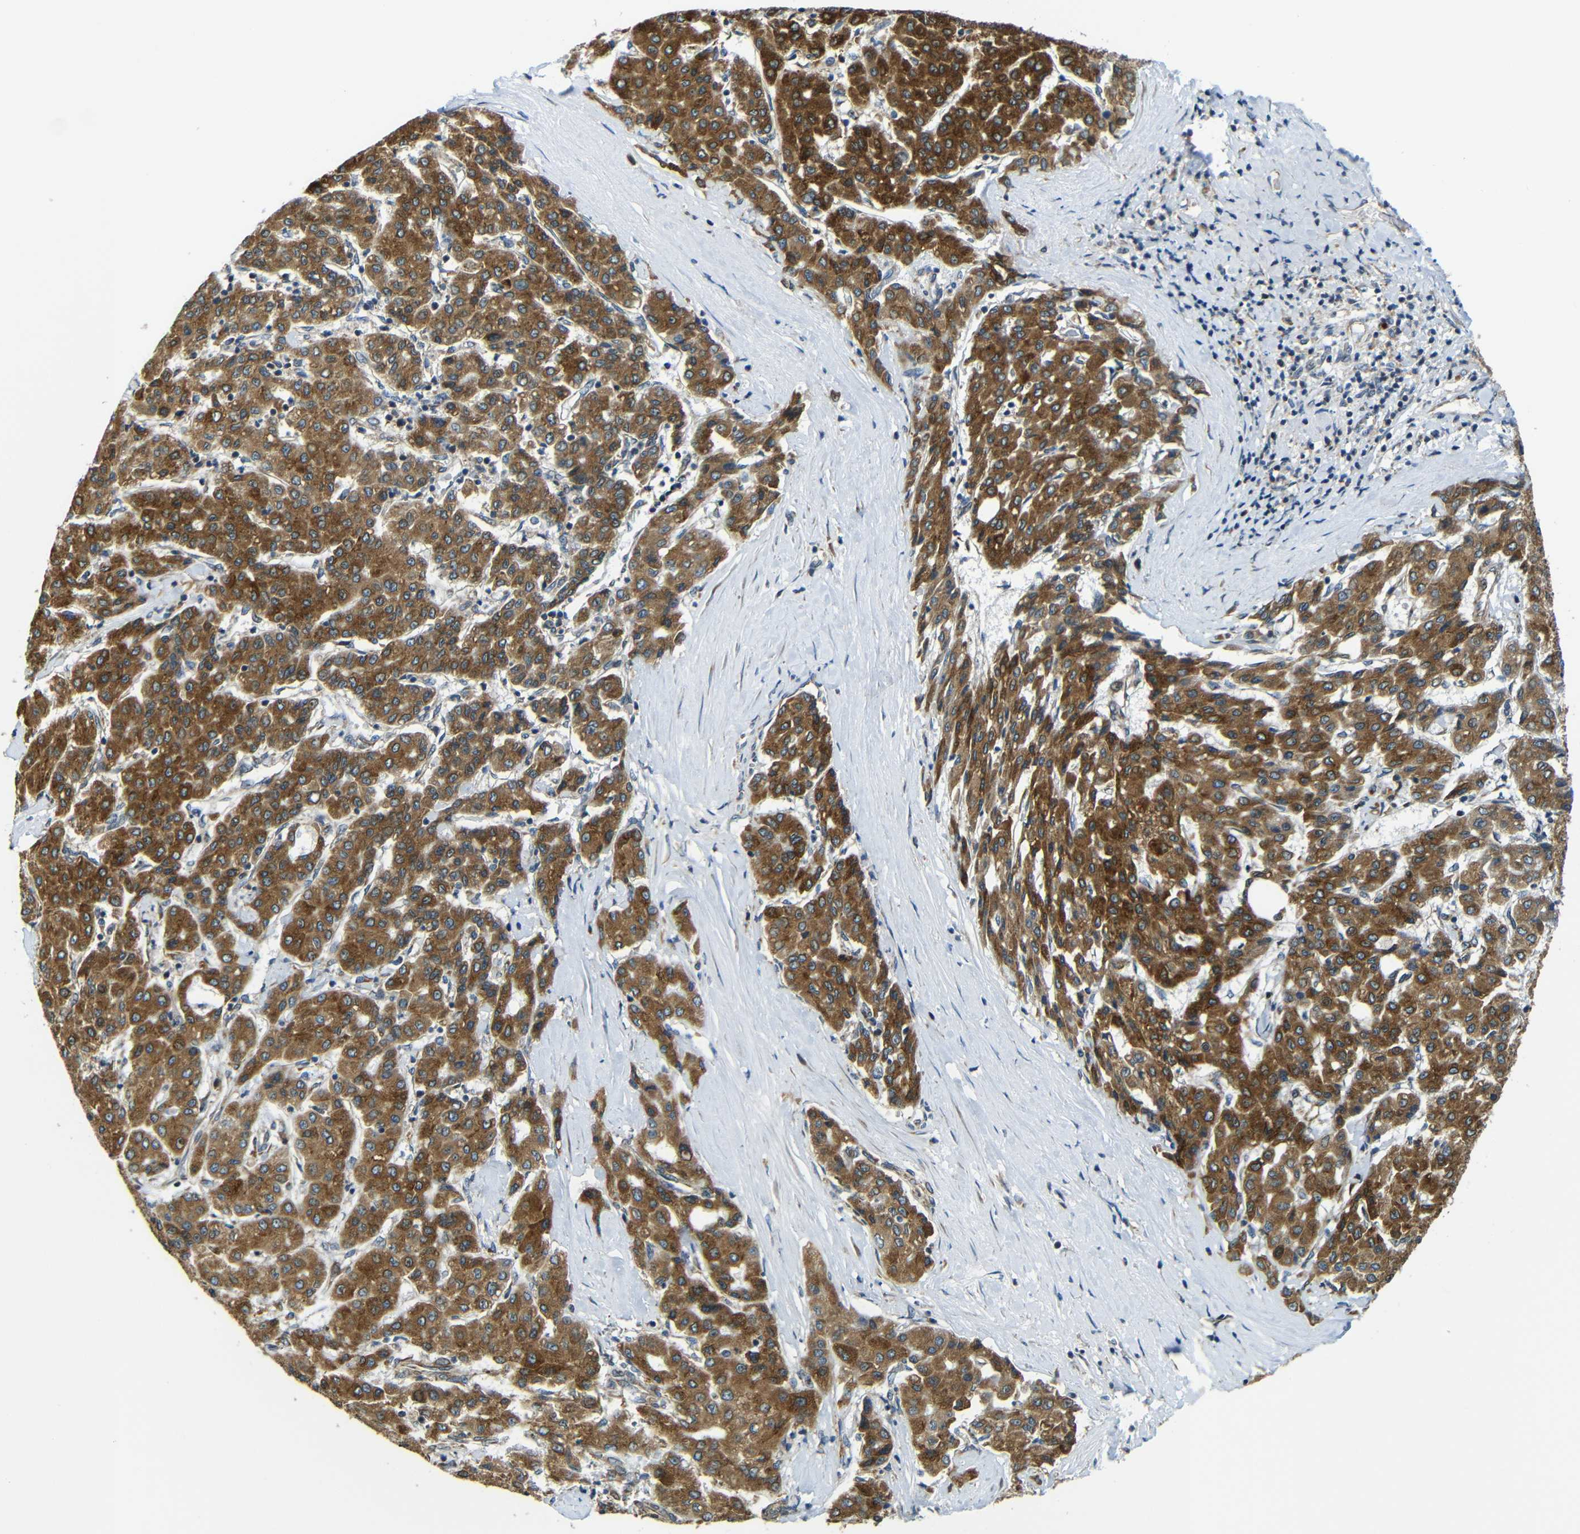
{"staining": {"intensity": "moderate", "quantity": ">75%", "location": "cytoplasmic/membranous"}, "tissue": "liver cancer", "cell_type": "Tumor cells", "image_type": "cancer", "snomed": [{"axis": "morphology", "description": "Carcinoma, Hepatocellular, NOS"}, {"axis": "topography", "description": "Liver"}], "caption": "Immunohistochemical staining of hepatocellular carcinoma (liver) displays medium levels of moderate cytoplasmic/membranous protein staining in about >75% of tumor cells. (DAB (3,3'-diaminobenzidine) IHC with brightfield microscopy, high magnification).", "gene": "VAPB", "patient": {"sex": "male", "age": 65}}